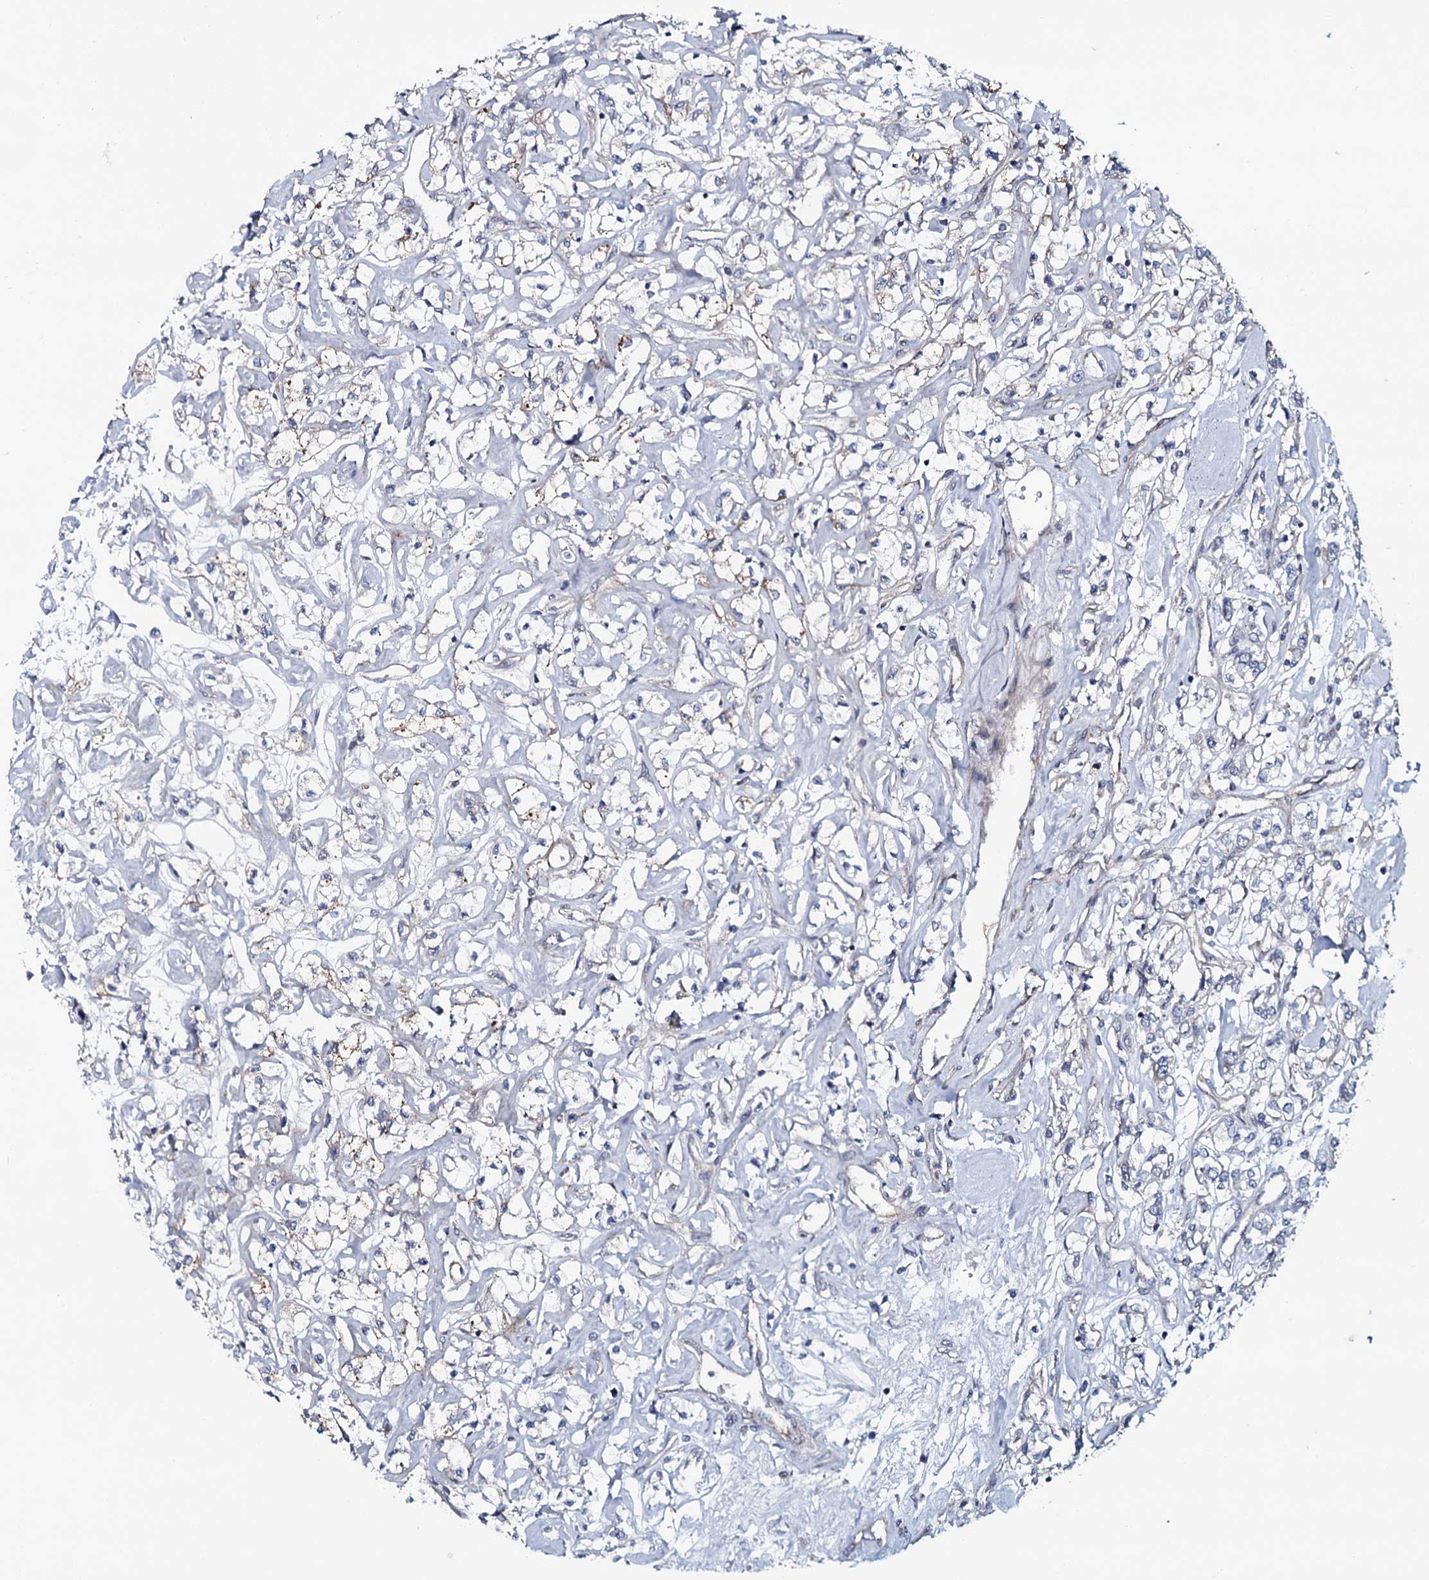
{"staining": {"intensity": "weak", "quantity": "<25%", "location": "cytoplasmic/membranous"}, "tissue": "renal cancer", "cell_type": "Tumor cells", "image_type": "cancer", "snomed": [{"axis": "morphology", "description": "Adenocarcinoma, NOS"}, {"axis": "topography", "description": "Kidney"}], "caption": "An image of adenocarcinoma (renal) stained for a protein exhibits no brown staining in tumor cells.", "gene": "KCTD4", "patient": {"sex": "female", "age": 59}}